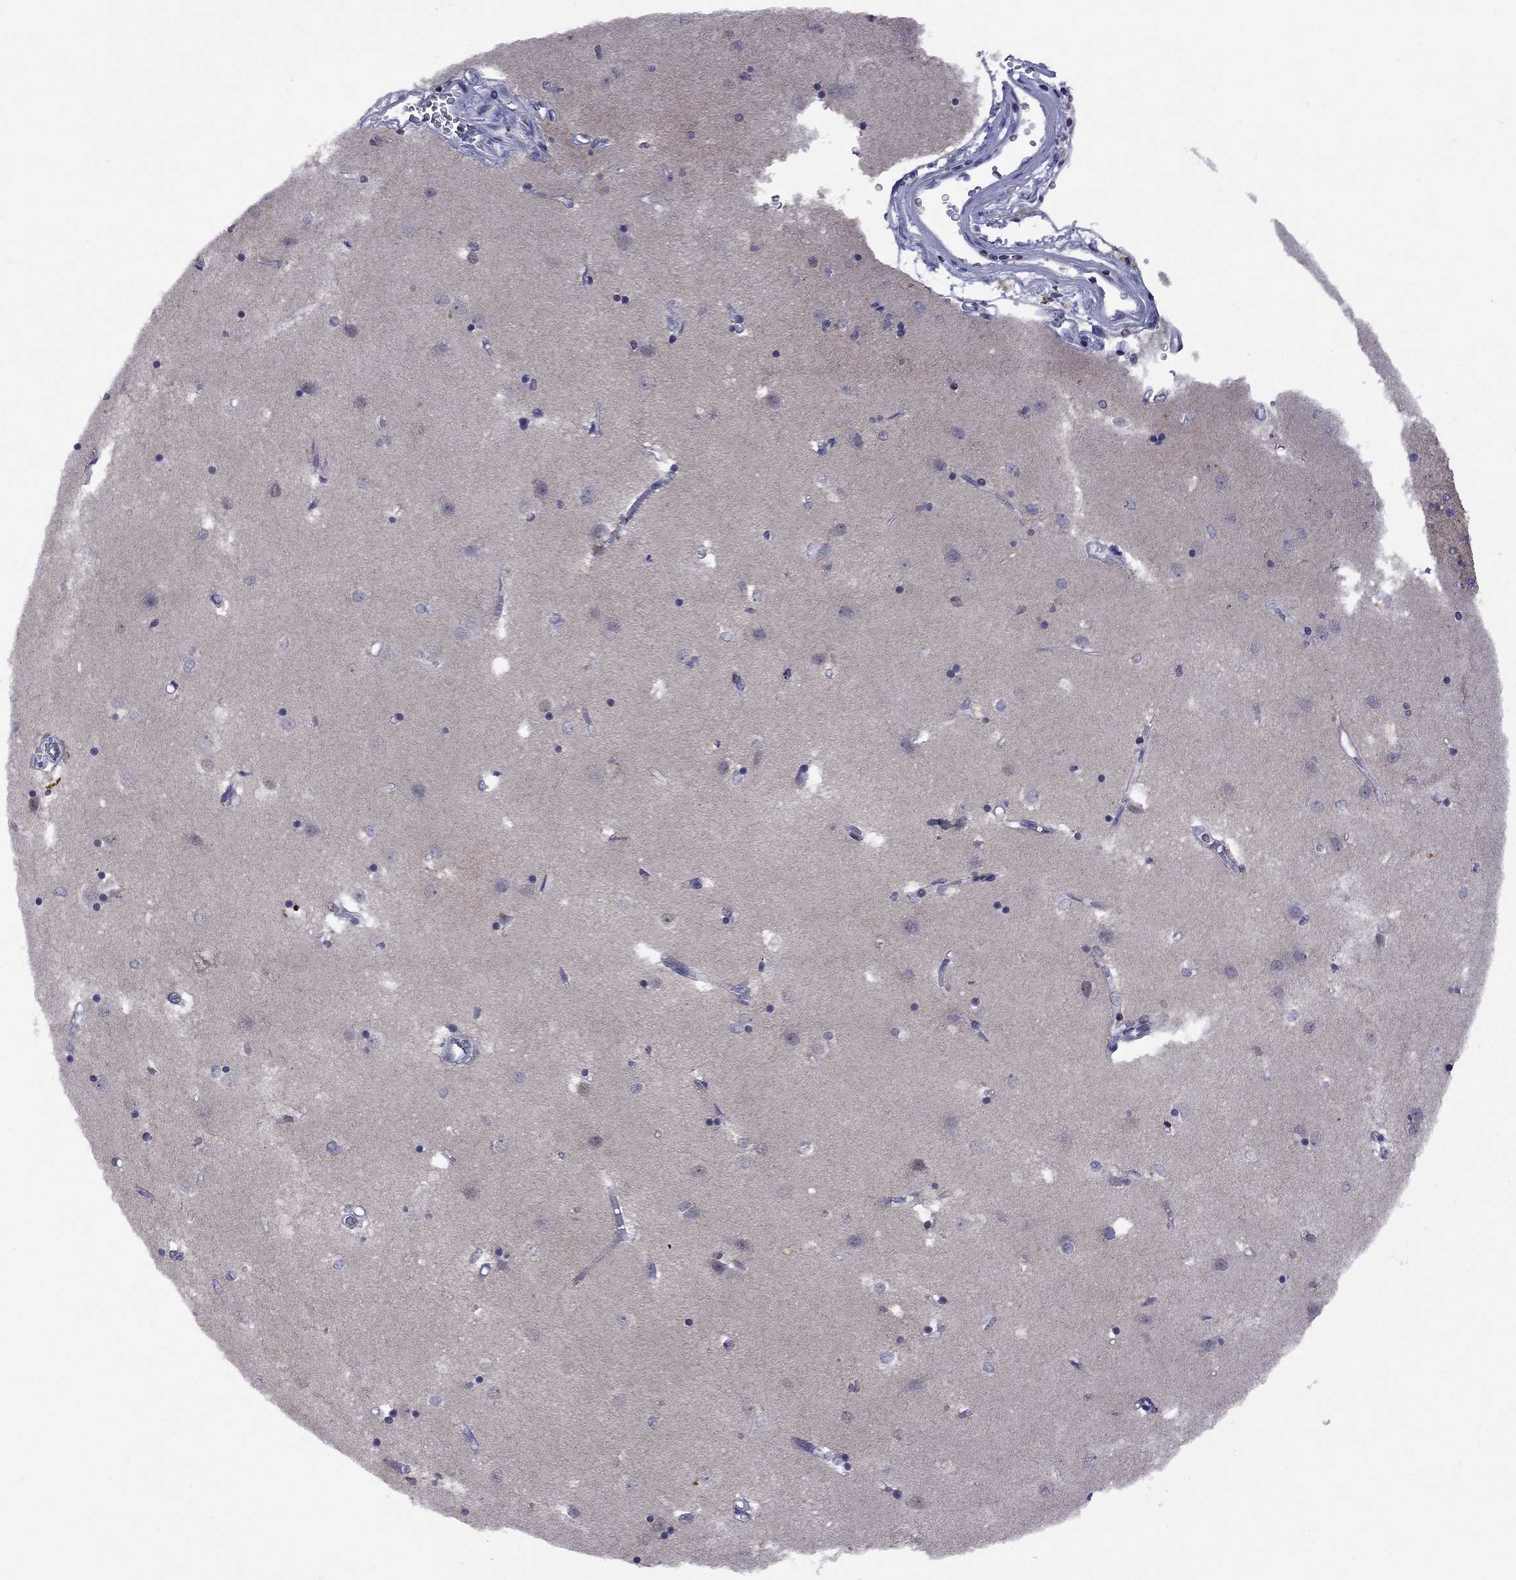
{"staining": {"intensity": "negative", "quantity": "none", "location": "none"}, "tissue": "caudate", "cell_type": "Glial cells", "image_type": "normal", "snomed": [{"axis": "morphology", "description": "Normal tissue, NOS"}, {"axis": "topography", "description": "Lateral ventricle wall"}], "caption": "Image shows no protein staining in glial cells of normal caudate. Brightfield microscopy of immunohistochemistry stained with DAB (3,3'-diaminobenzidine) (brown) and hematoxylin (blue), captured at high magnification.", "gene": "TAF9", "patient": {"sex": "male", "age": 54}}